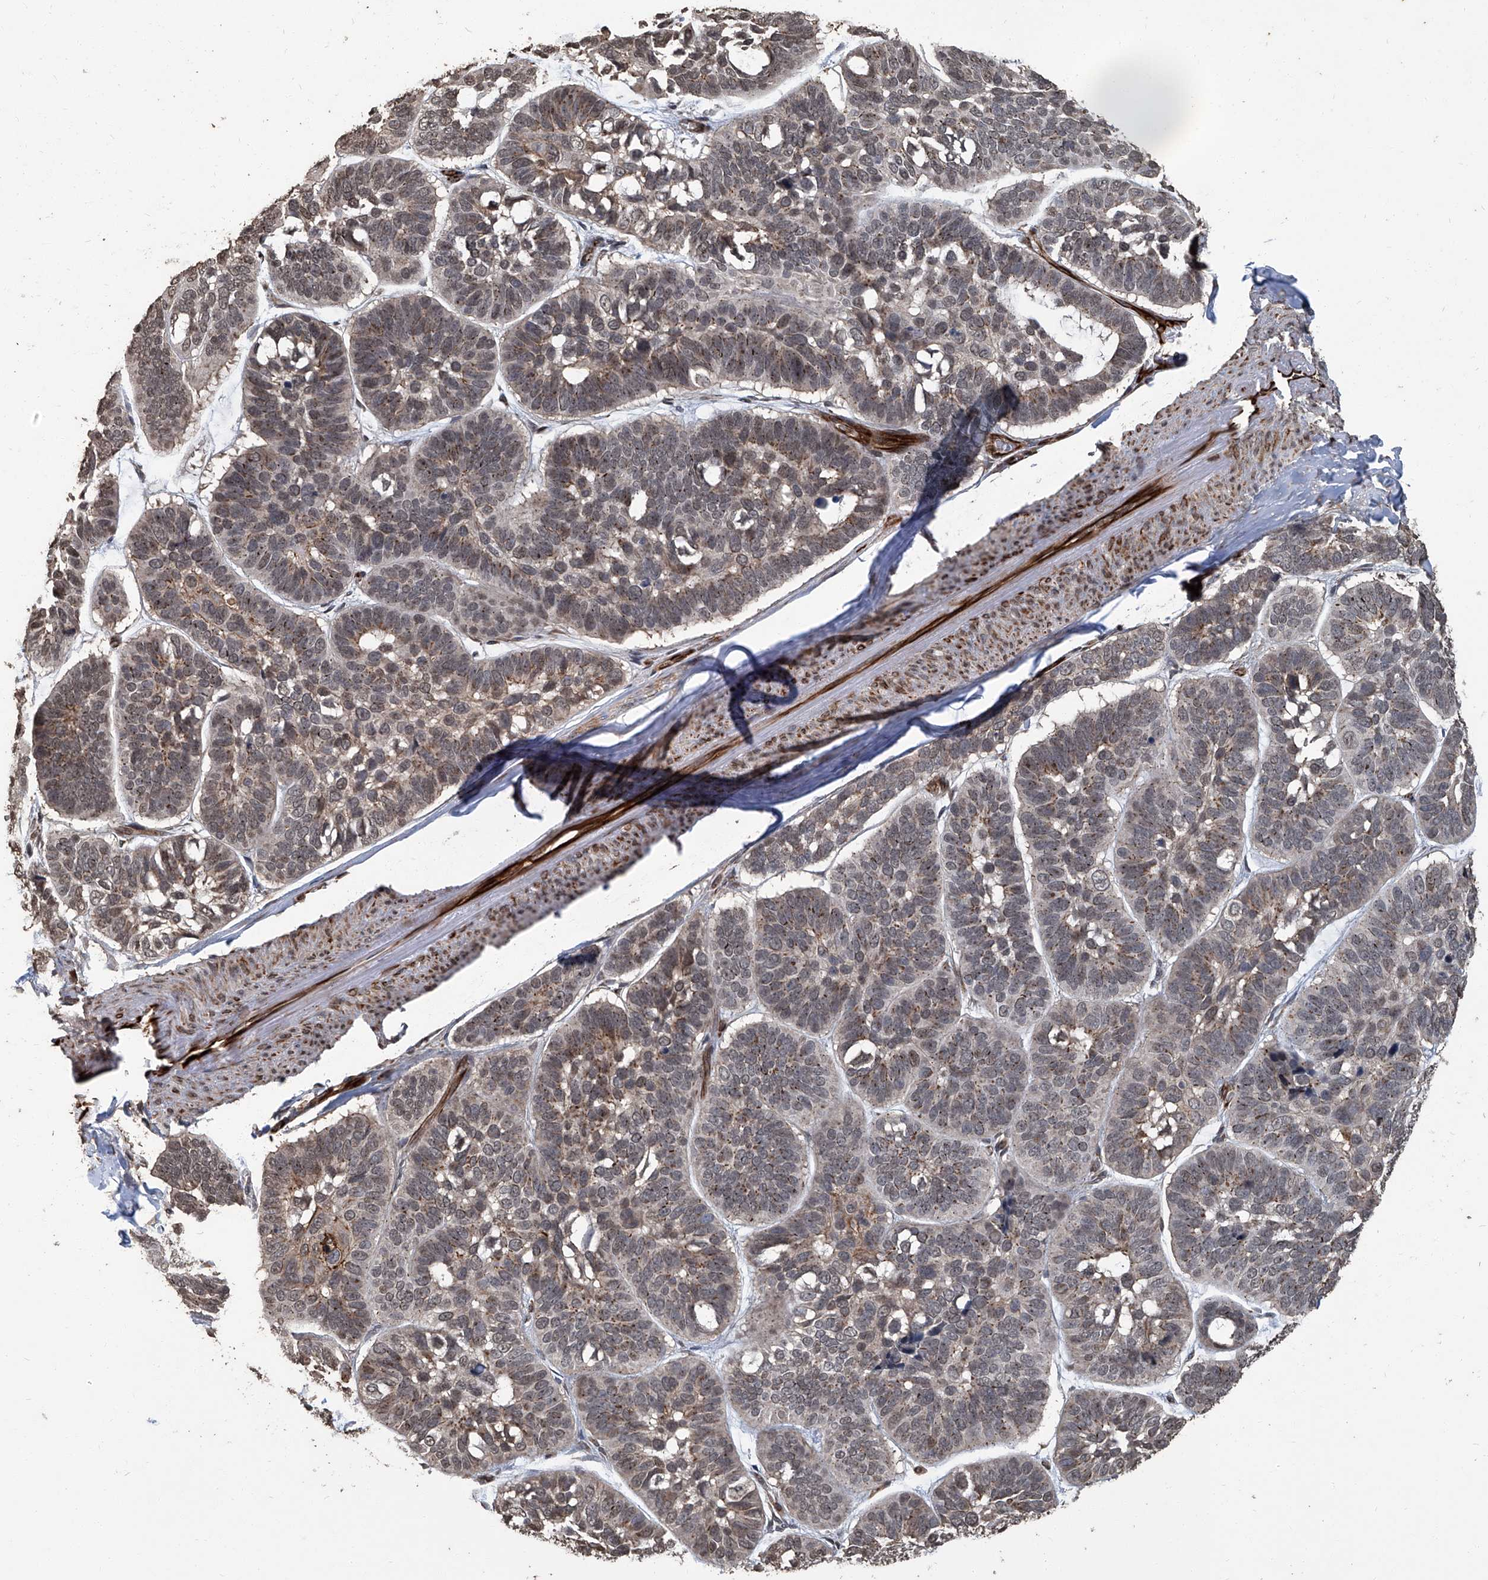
{"staining": {"intensity": "weak", "quantity": ">75%", "location": "cytoplasmic/membranous,nuclear"}, "tissue": "skin cancer", "cell_type": "Tumor cells", "image_type": "cancer", "snomed": [{"axis": "morphology", "description": "Basal cell carcinoma"}, {"axis": "topography", "description": "Skin"}], "caption": "About >75% of tumor cells in skin cancer (basal cell carcinoma) exhibit weak cytoplasmic/membranous and nuclear protein staining as visualized by brown immunohistochemical staining.", "gene": "GPR132", "patient": {"sex": "male", "age": 62}}